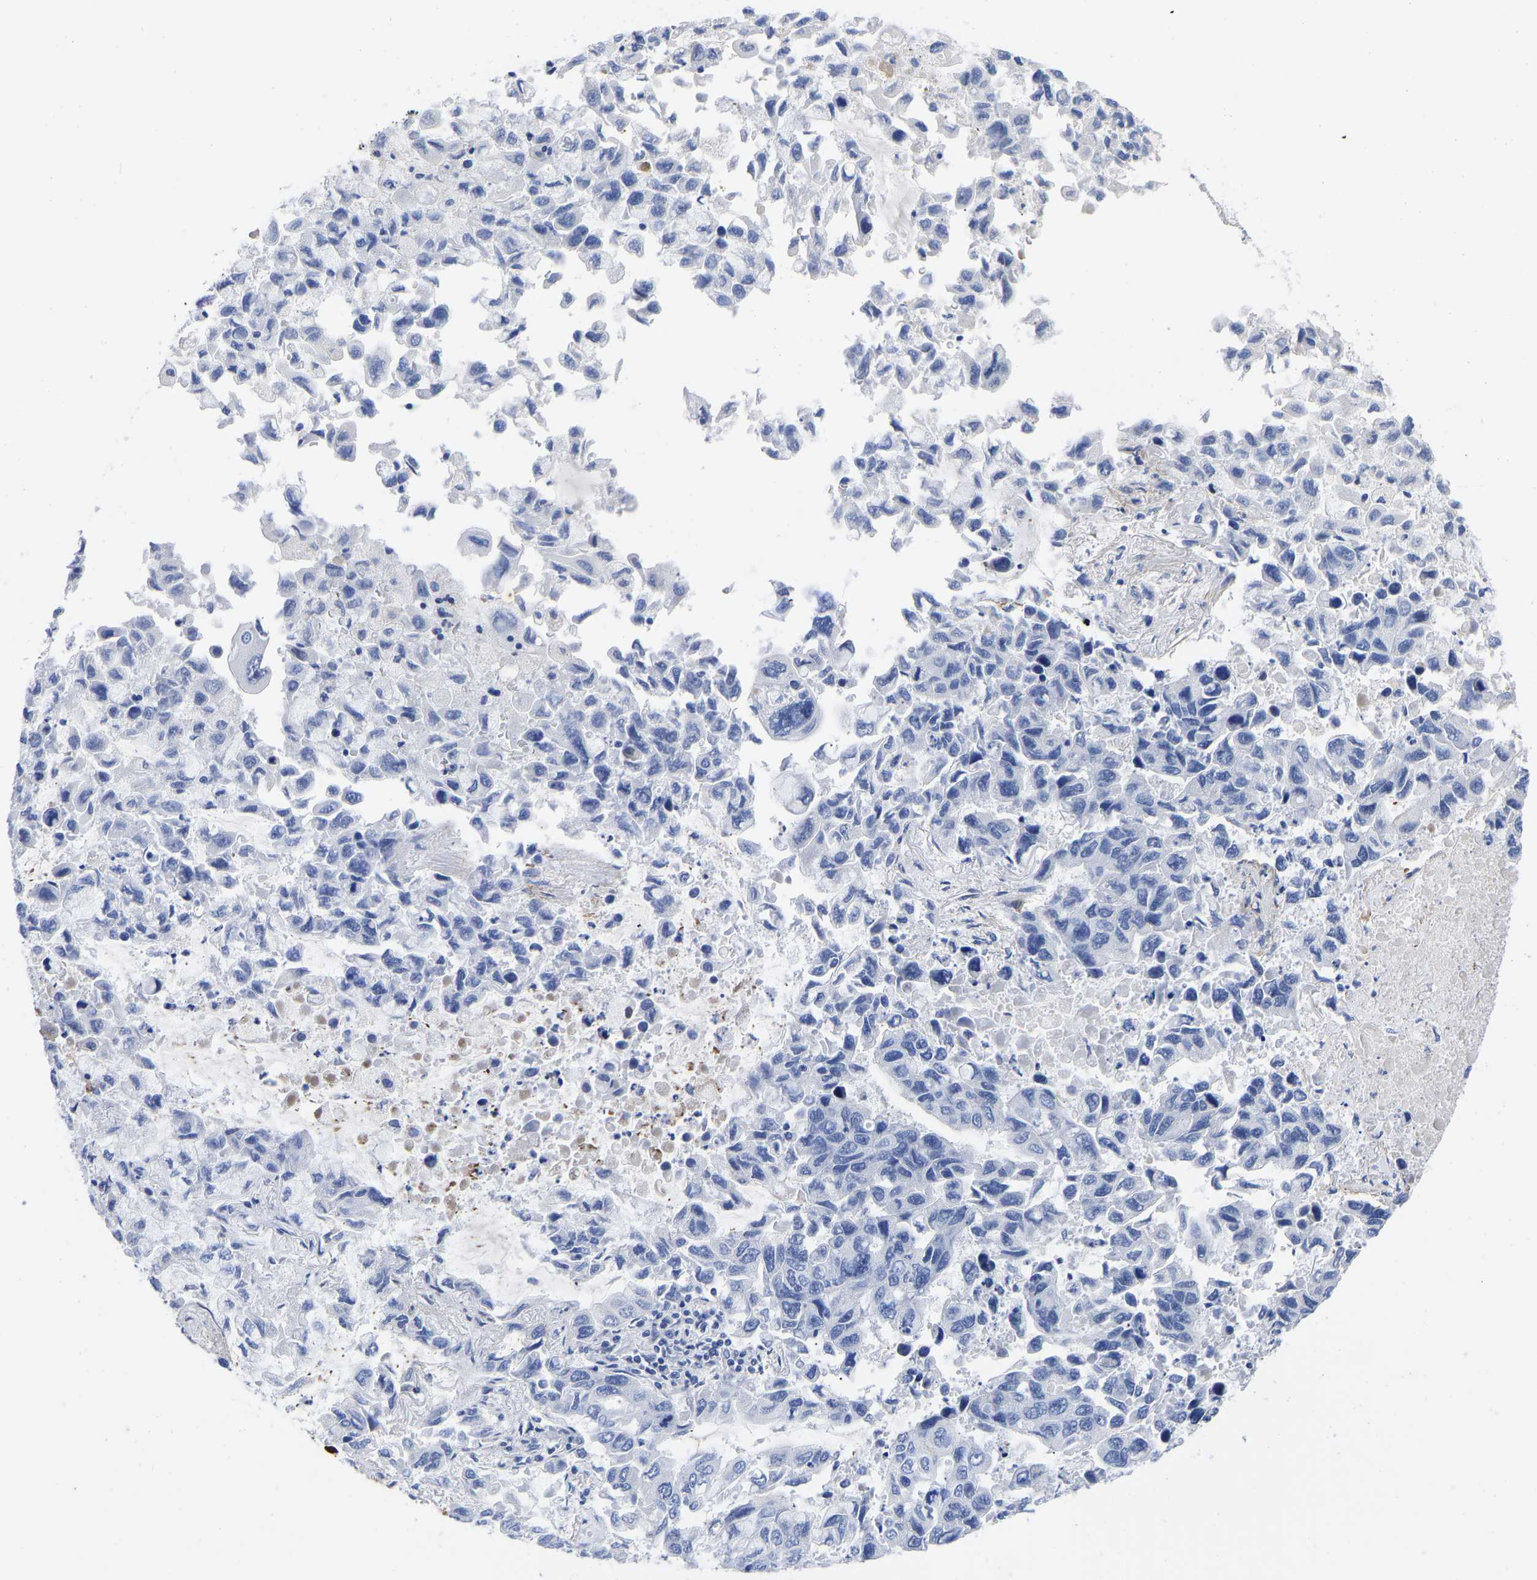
{"staining": {"intensity": "negative", "quantity": "none", "location": "none"}, "tissue": "lung cancer", "cell_type": "Tumor cells", "image_type": "cancer", "snomed": [{"axis": "morphology", "description": "Adenocarcinoma, NOS"}, {"axis": "topography", "description": "Lung"}], "caption": "High magnification brightfield microscopy of lung cancer (adenocarcinoma) stained with DAB (3,3'-diaminobenzidine) (brown) and counterstained with hematoxylin (blue): tumor cells show no significant positivity.", "gene": "GPA33", "patient": {"sex": "male", "age": 64}}